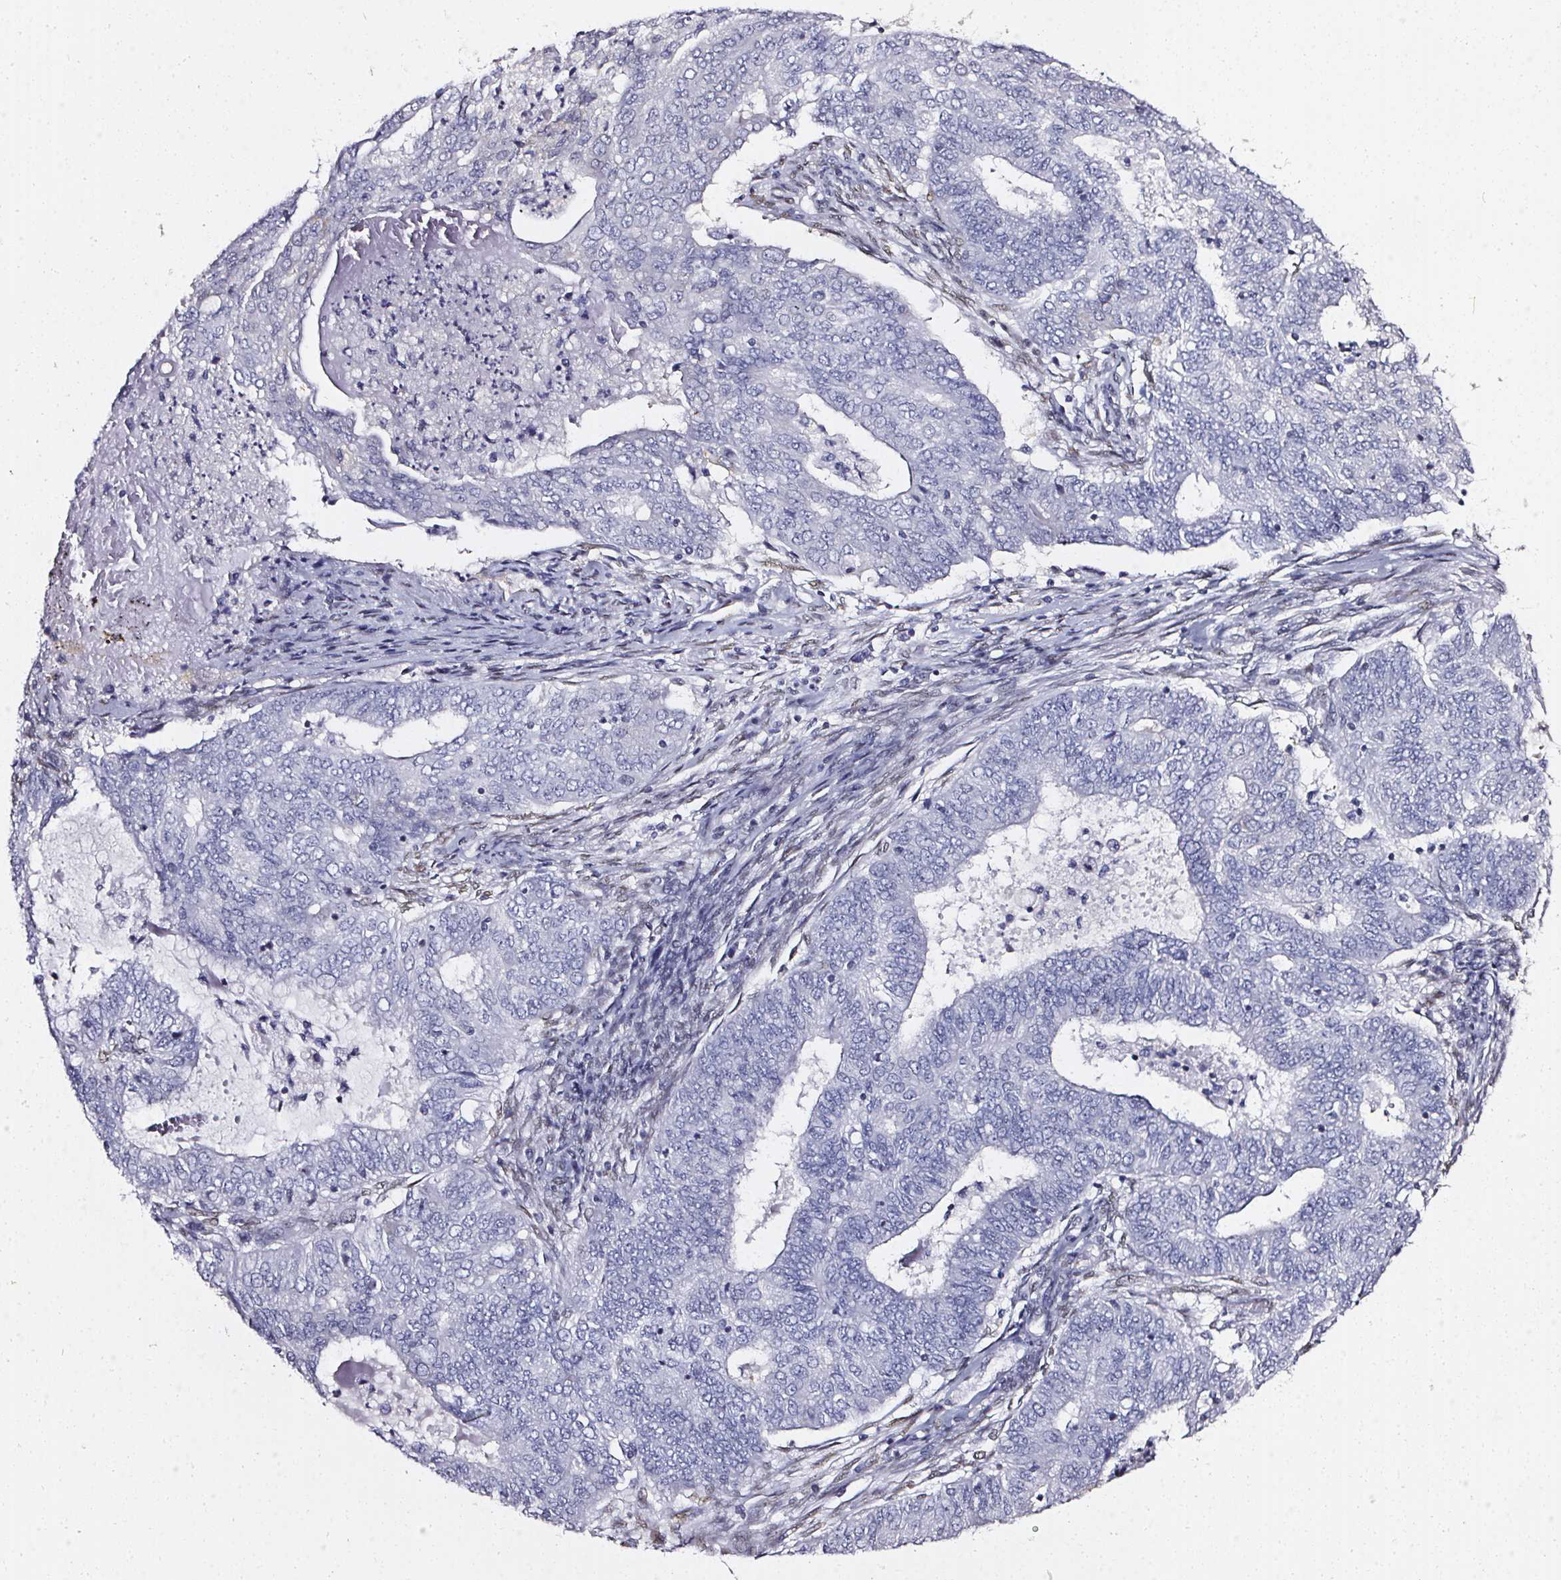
{"staining": {"intensity": "negative", "quantity": "none", "location": "none"}, "tissue": "endometrial cancer", "cell_type": "Tumor cells", "image_type": "cancer", "snomed": [{"axis": "morphology", "description": "Adenocarcinoma, NOS"}, {"axis": "topography", "description": "Endometrium"}], "caption": "There is no significant expression in tumor cells of adenocarcinoma (endometrial).", "gene": "GP6", "patient": {"sex": "female", "age": 62}}